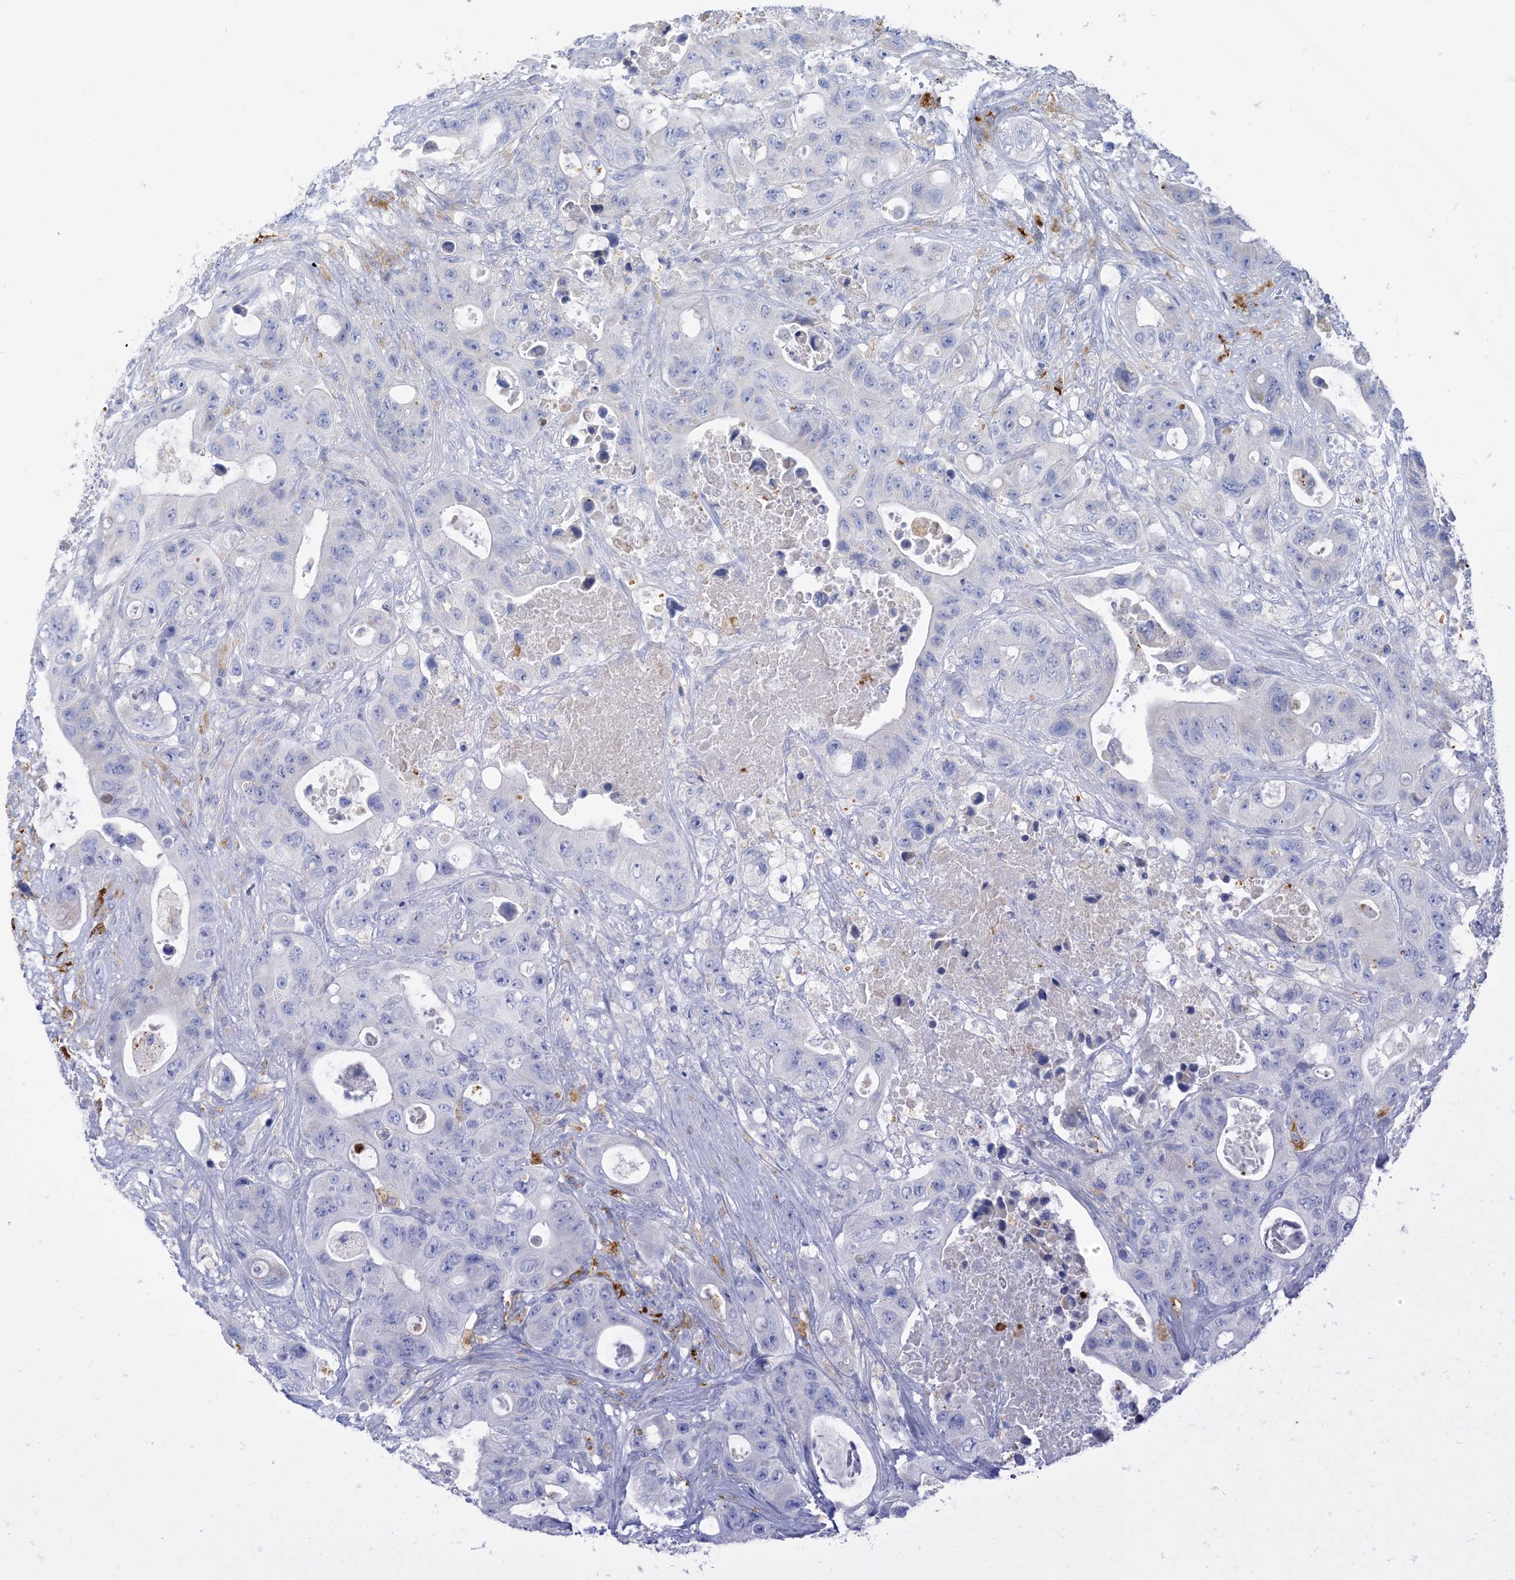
{"staining": {"intensity": "negative", "quantity": "none", "location": "none"}, "tissue": "colorectal cancer", "cell_type": "Tumor cells", "image_type": "cancer", "snomed": [{"axis": "morphology", "description": "Adenocarcinoma, NOS"}, {"axis": "topography", "description": "Colon"}], "caption": "DAB immunohistochemical staining of human colorectal adenocarcinoma shows no significant positivity in tumor cells. (DAB immunohistochemistry (IHC) visualized using brightfield microscopy, high magnification).", "gene": "DPH3", "patient": {"sex": "female", "age": 46}}